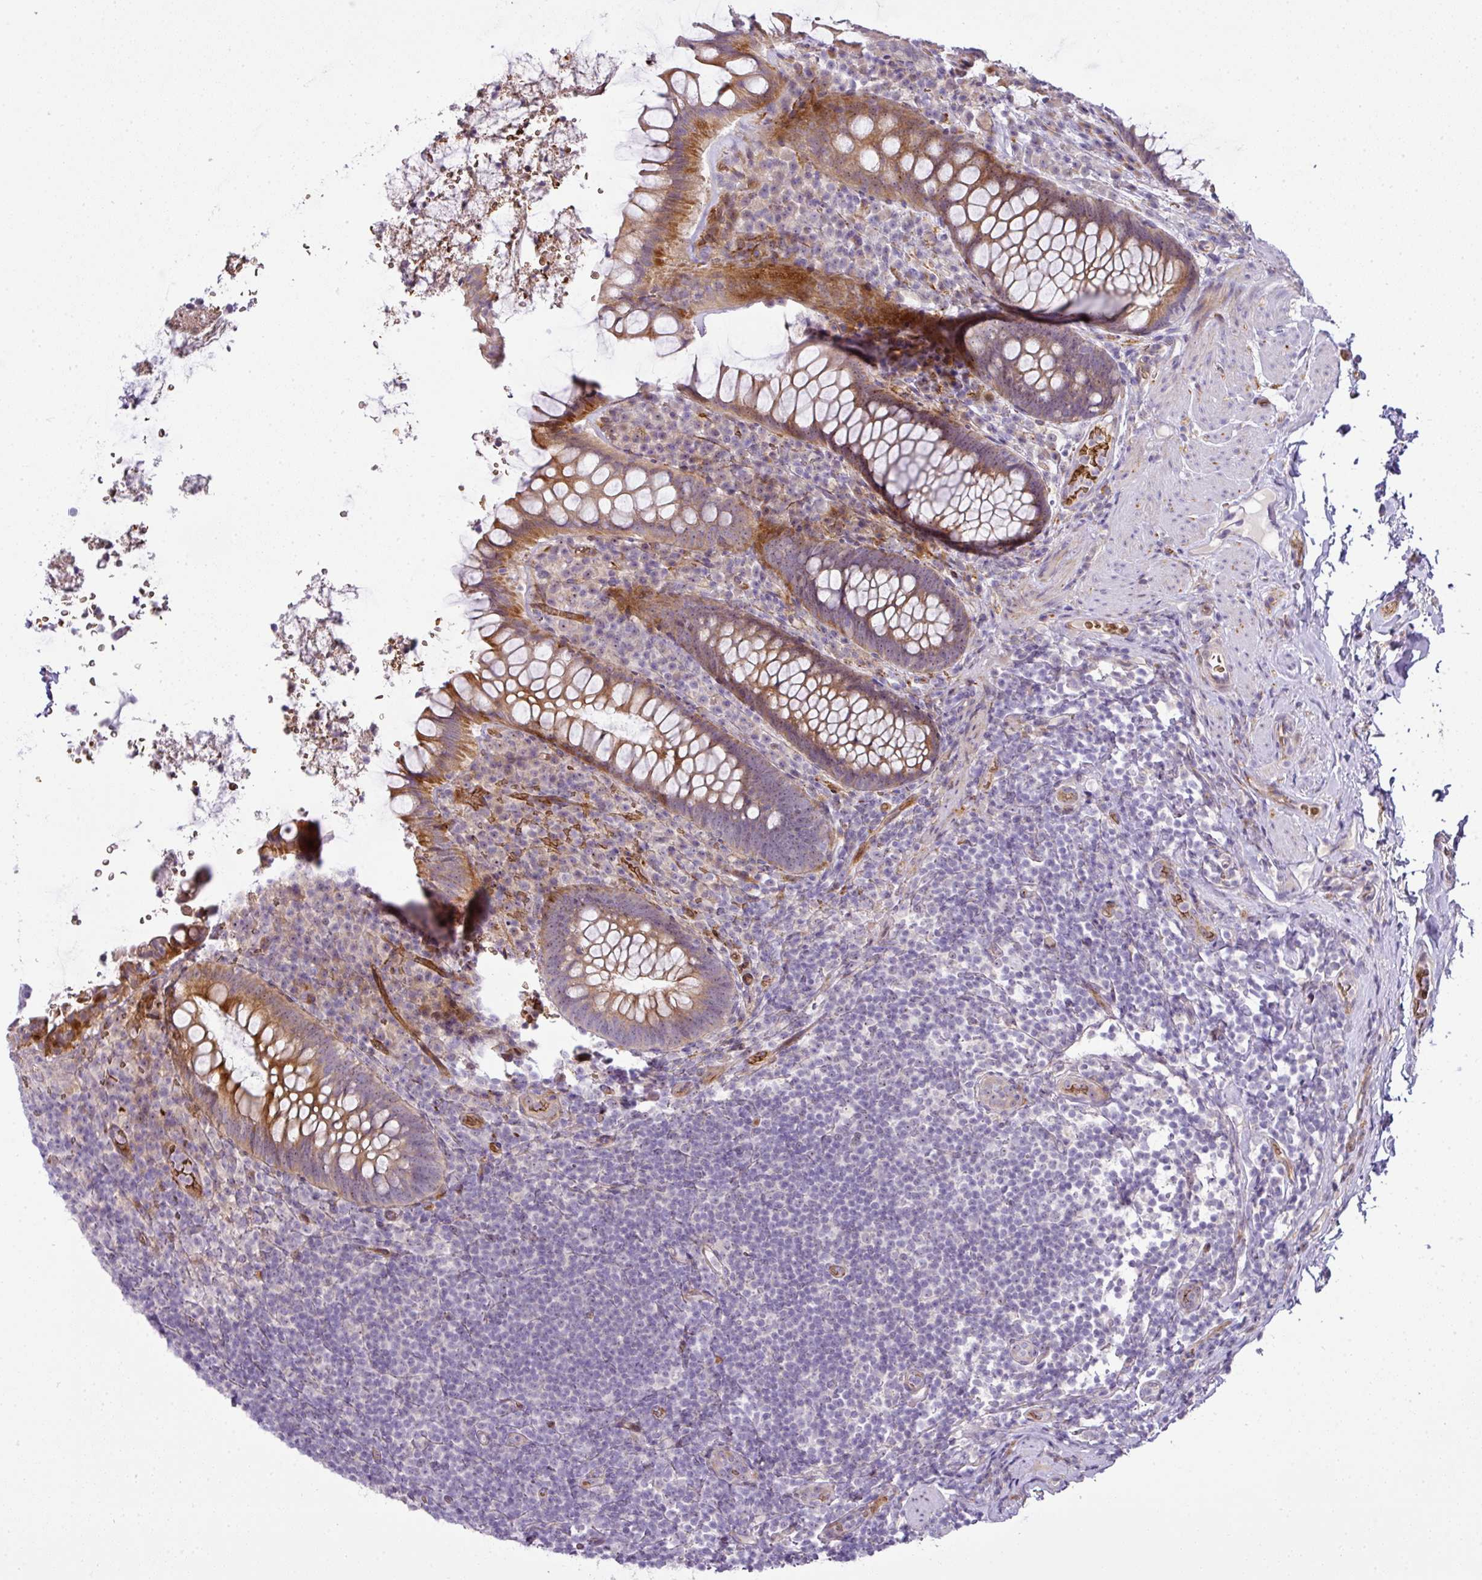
{"staining": {"intensity": "moderate", "quantity": "25%-75%", "location": "cytoplasmic/membranous,nuclear"}, "tissue": "rectum", "cell_type": "Glandular cells", "image_type": "normal", "snomed": [{"axis": "morphology", "description": "Normal tissue, NOS"}, {"axis": "topography", "description": "Rectum"}], "caption": "Immunohistochemistry (IHC) (DAB (3,3'-diaminobenzidine)) staining of normal rectum shows moderate cytoplasmic/membranous,nuclear protein positivity in about 25%-75% of glandular cells. The staining is performed using DAB (3,3'-diaminobenzidine) brown chromogen to label protein expression. The nuclei are counter-stained blue using hematoxylin.", "gene": "ATP6V1F", "patient": {"sex": "female", "age": 69}}